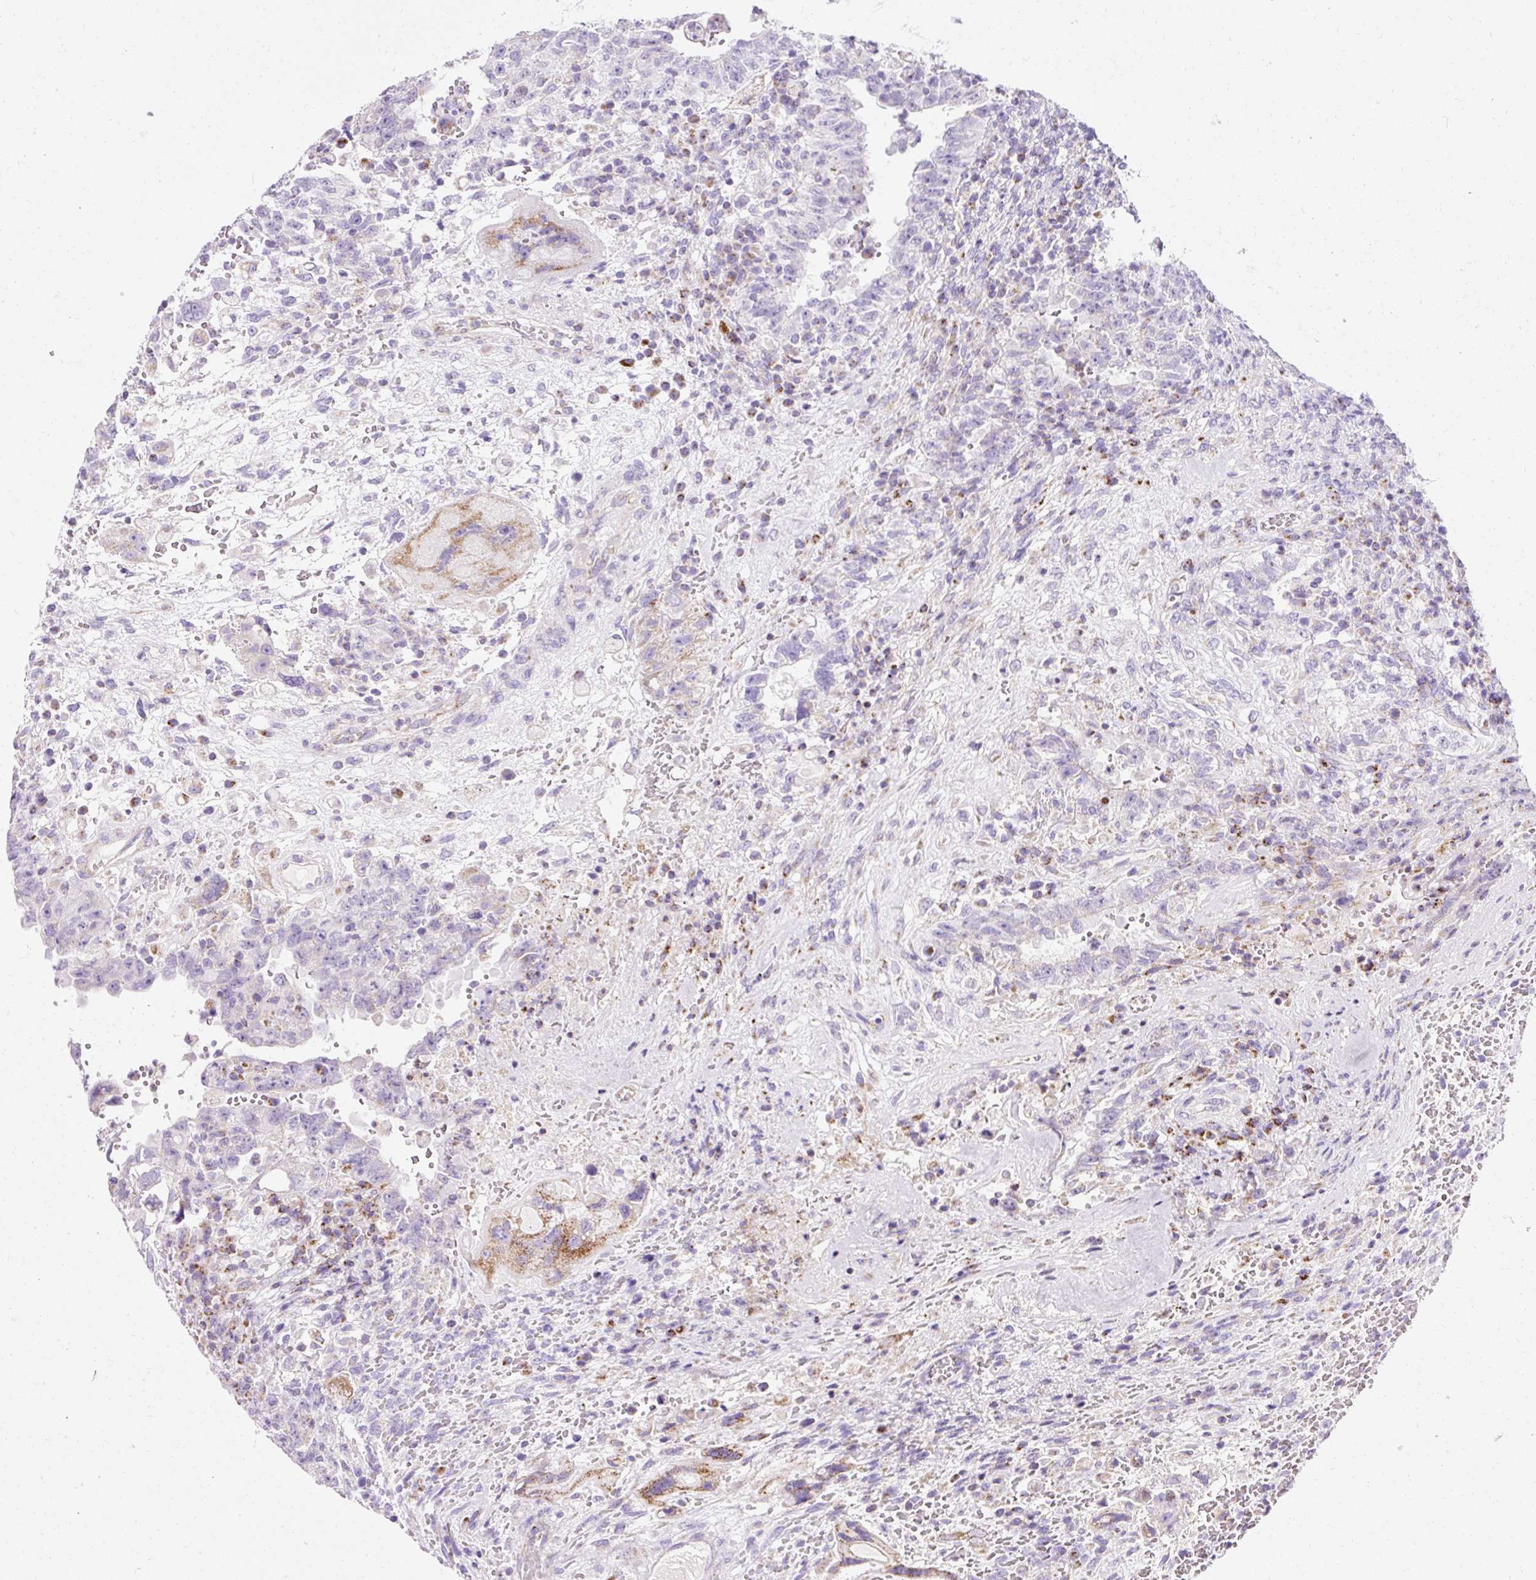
{"staining": {"intensity": "moderate", "quantity": "<25%", "location": "cytoplasmic/membranous"}, "tissue": "testis cancer", "cell_type": "Tumor cells", "image_type": "cancer", "snomed": [{"axis": "morphology", "description": "Carcinoma, Embryonal, NOS"}, {"axis": "topography", "description": "Testis"}], "caption": "IHC photomicrograph of embryonal carcinoma (testis) stained for a protein (brown), which exhibits low levels of moderate cytoplasmic/membranous positivity in approximately <25% of tumor cells.", "gene": "PLPP2", "patient": {"sex": "male", "age": 26}}